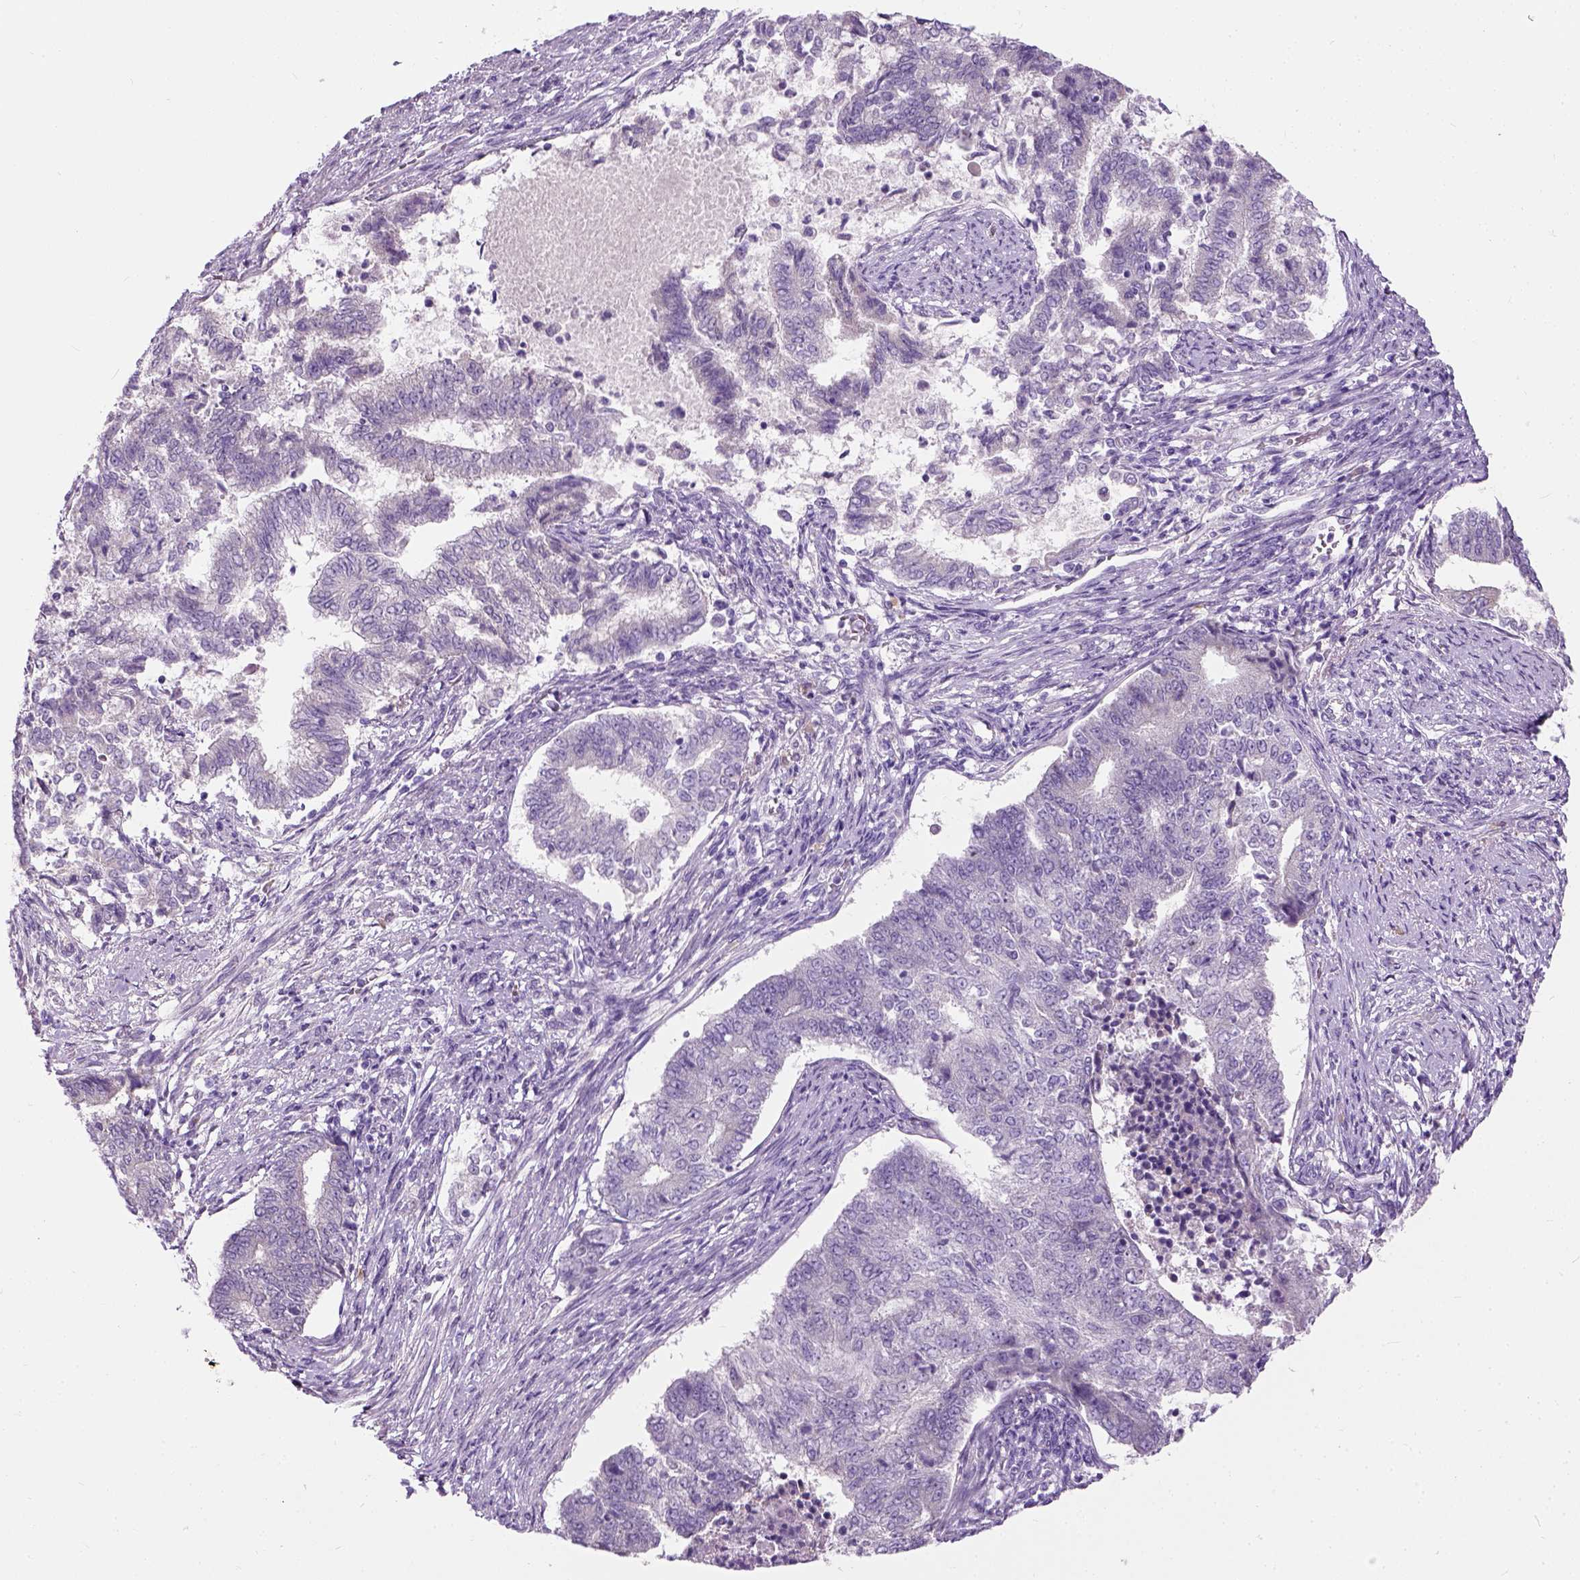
{"staining": {"intensity": "negative", "quantity": "none", "location": "none"}, "tissue": "endometrial cancer", "cell_type": "Tumor cells", "image_type": "cancer", "snomed": [{"axis": "morphology", "description": "Adenocarcinoma, NOS"}, {"axis": "topography", "description": "Endometrium"}], "caption": "A micrograph of endometrial cancer (adenocarcinoma) stained for a protein reveals no brown staining in tumor cells.", "gene": "TRIM72", "patient": {"sex": "female", "age": 65}}